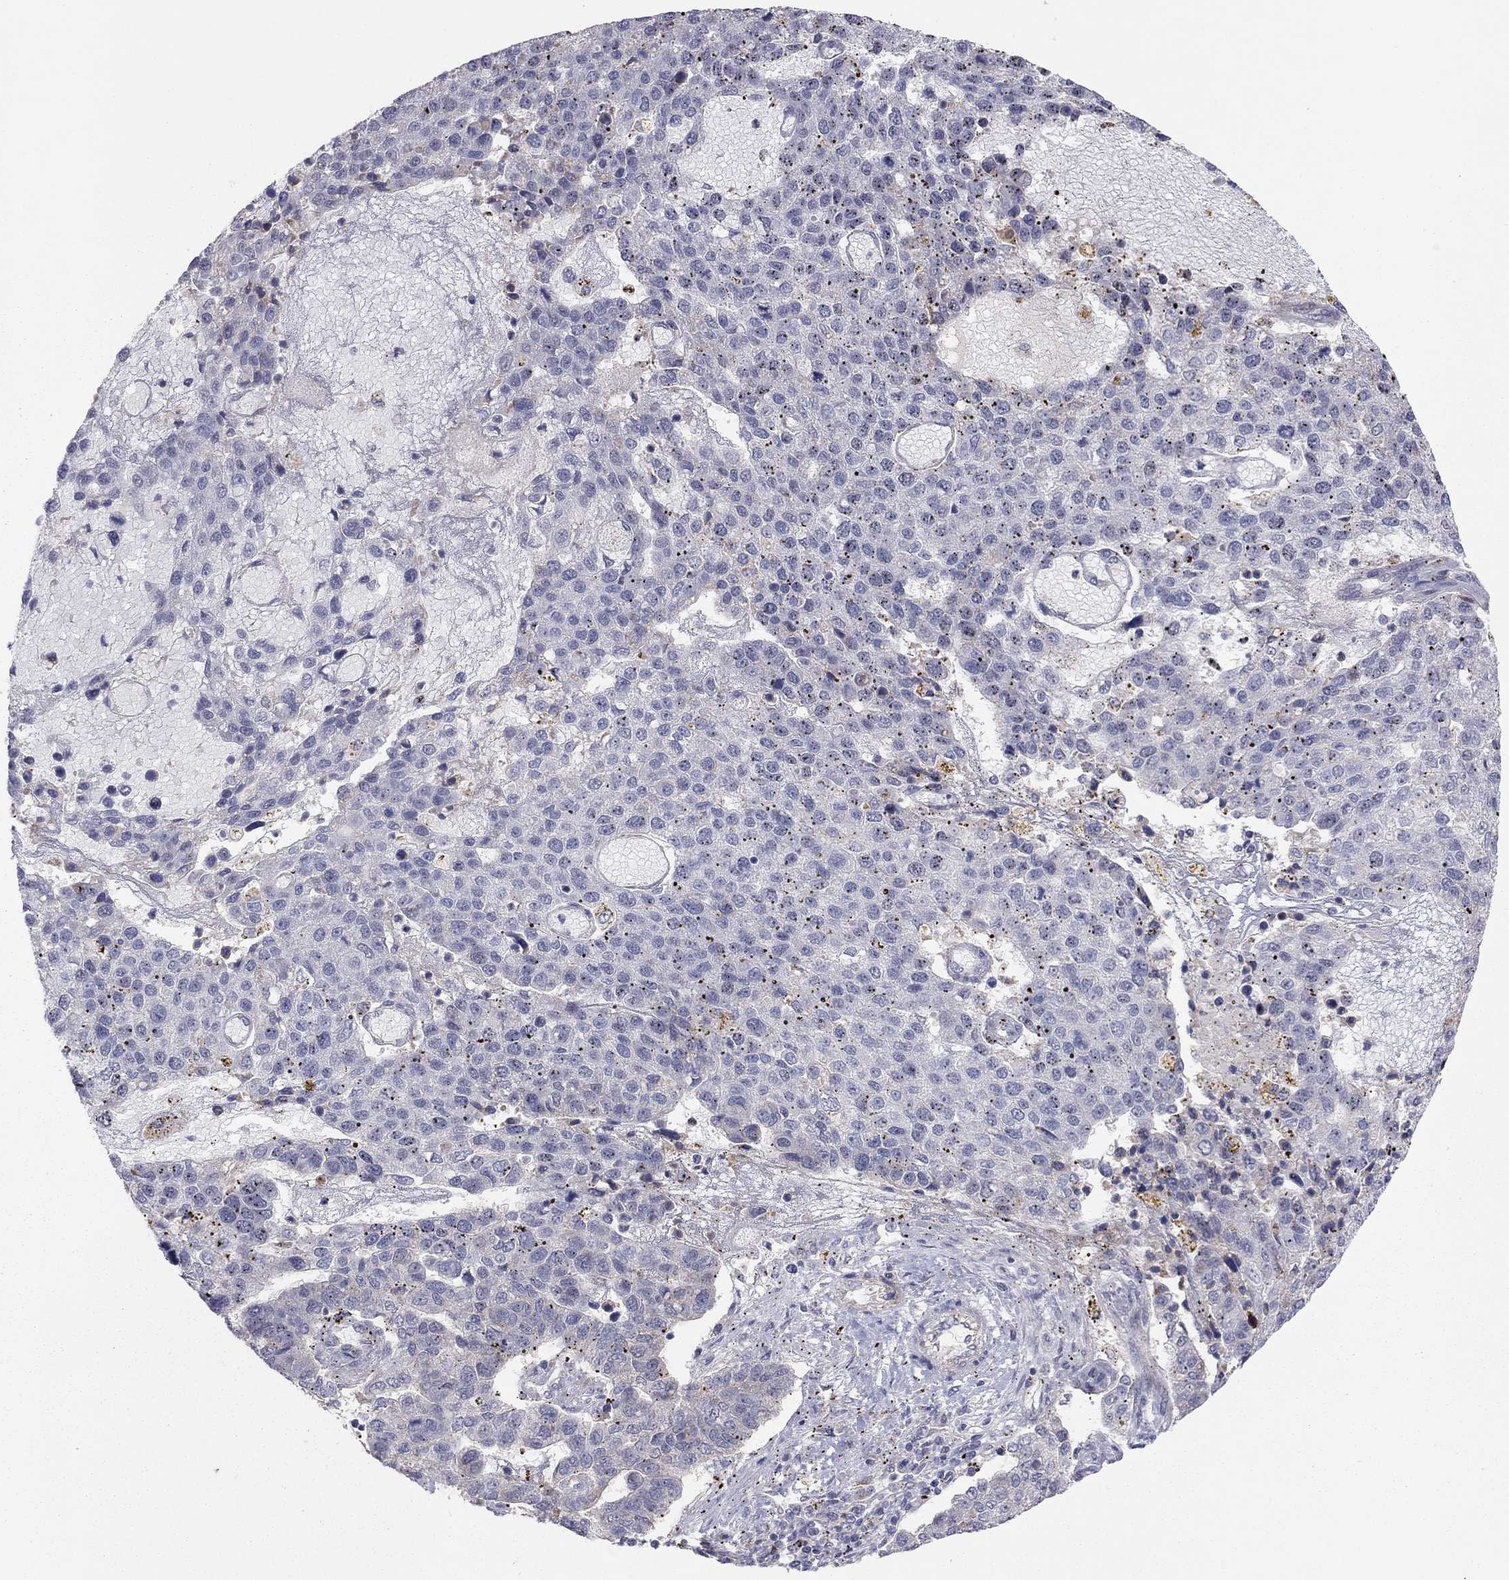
{"staining": {"intensity": "negative", "quantity": "none", "location": "none"}, "tissue": "pancreatic cancer", "cell_type": "Tumor cells", "image_type": "cancer", "snomed": [{"axis": "morphology", "description": "Adenocarcinoma, NOS"}, {"axis": "topography", "description": "Pancreas"}], "caption": "Protein analysis of adenocarcinoma (pancreatic) demonstrates no significant expression in tumor cells.", "gene": "CRACDL", "patient": {"sex": "female", "age": 61}}